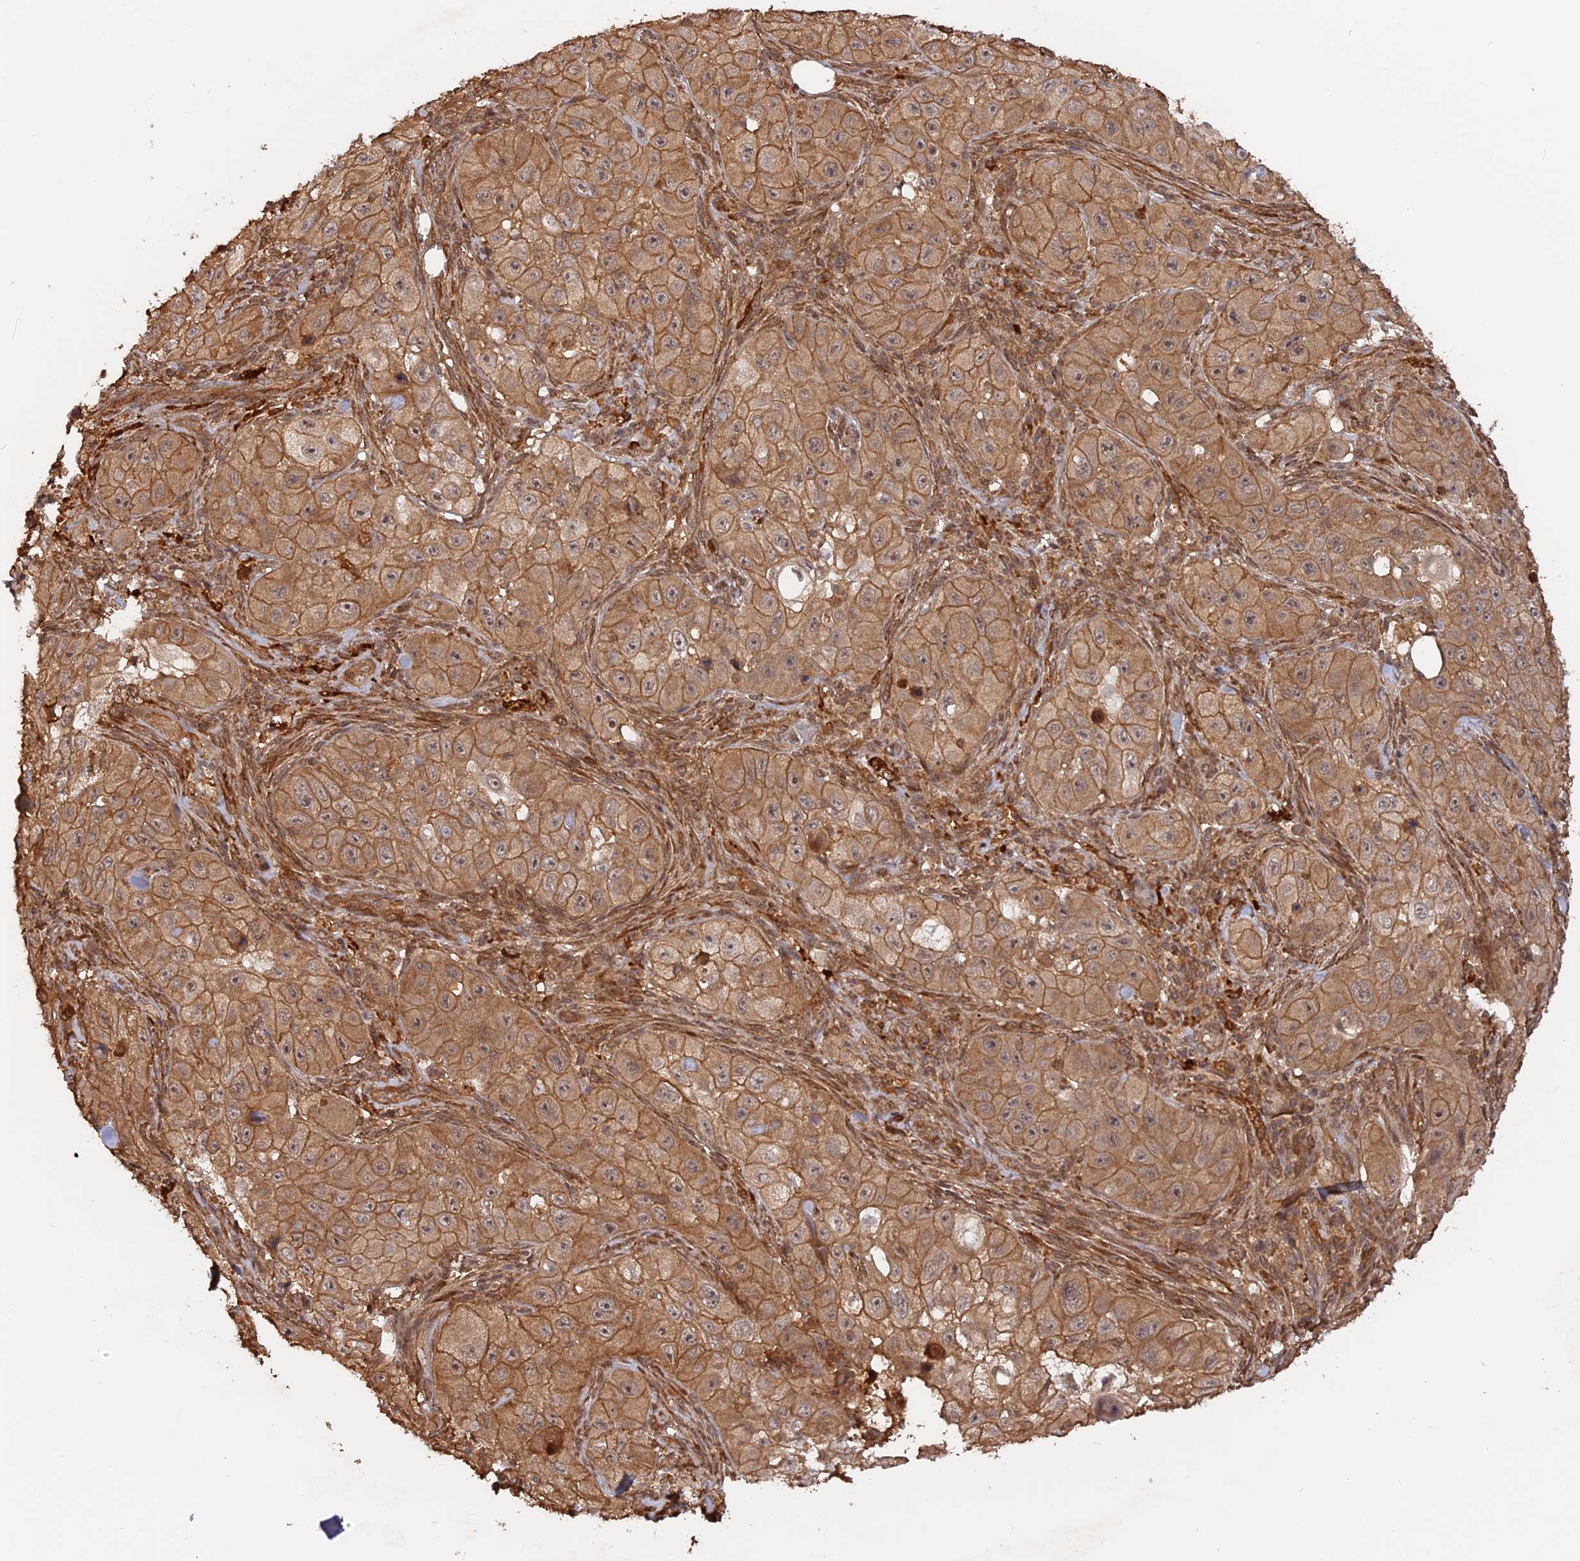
{"staining": {"intensity": "moderate", "quantity": ">75%", "location": "cytoplasmic/membranous"}, "tissue": "skin cancer", "cell_type": "Tumor cells", "image_type": "cancer", "snomed": [{"axis": "morphology", "description": "Squamous cell carcinoma, NOS"}, {"axis": "topography", "description": "Skin"}, {"axis": "topography", "description": "Subcutis"}], "caption": "Skin squamous cell carcinoma stained for a protein (brown) demonstrates moderate cytoplasmic/membranous positive staining in approximately >75% of tumor cells.", "gene": "CCDC174", "patient": {"sex": "male", "age": 73}}